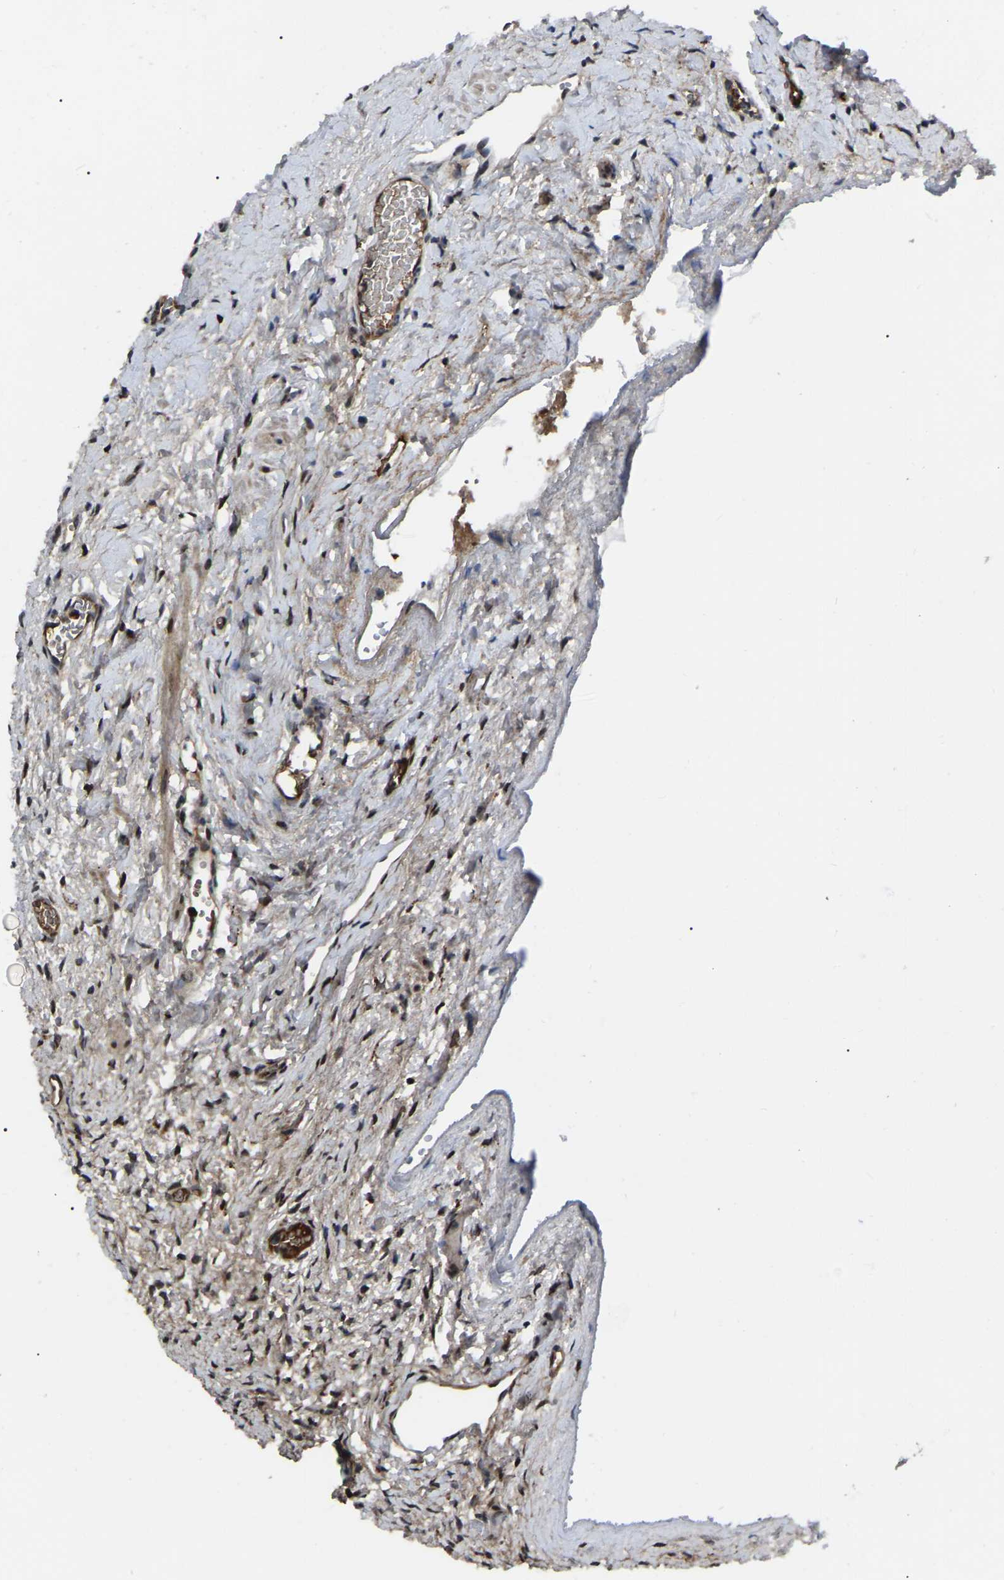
{"staining": {"intensity": "moderate", "quantity": ">75%", "location": "cytoplasmic/membranous,nuclear"}, "tissue": "ovary", "cell_type": "Follicle cells", "image_type": "normal", "snomed": [{"axis": "morphology", "description": "Normal tissue, NOS"}, {"axis": "topography", "description": "Ovary"}], "caption": "The micrograph displays staining of benign ovary, revealing moderate cytoplasmic/membranous,nuclear protein expression (brown color) within follicle cells.", "gene": "TRIM35", "patient": {"sex": "female", "age": 33}}